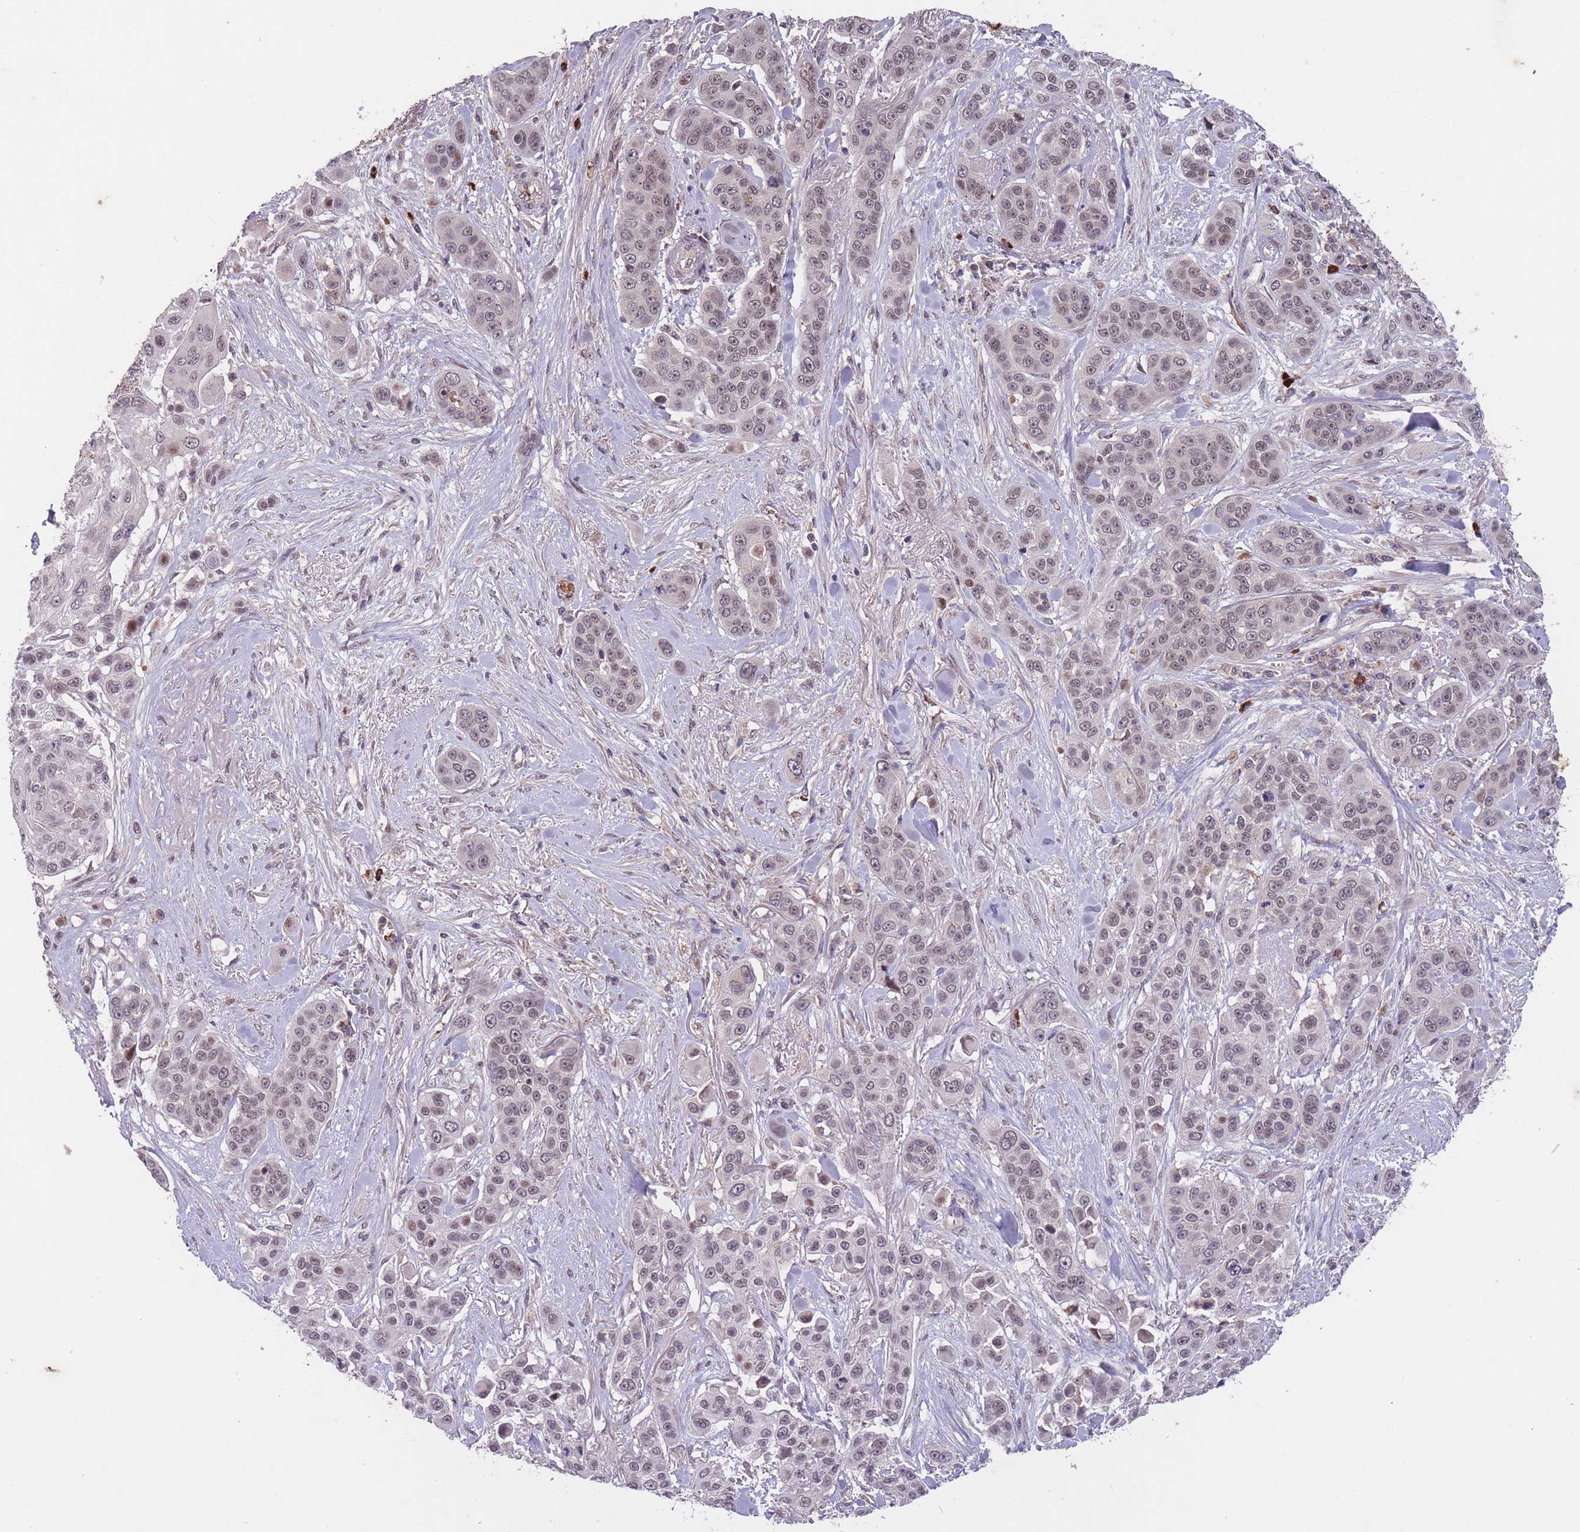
{"staining": {"intensity": "weak", "quantity": "25%-75%", "location": "nuclear"}, "tissue": "skin cancer", "cell_type": "Tumor cells", "image_type": "cancer", "snomed": [{"axis": "morphology", "description": "Squamous cell carcinoma, NOS"}, {"axis": "topography", "description": "Skin"}], "caption": "Weak nuclear protein expression is seen in about 25%-75% of tumor cells in skin cancer (squamous cell carcinoma).", "gene": "SECTM1", "patient": {"sex": "male", "age": 67}}